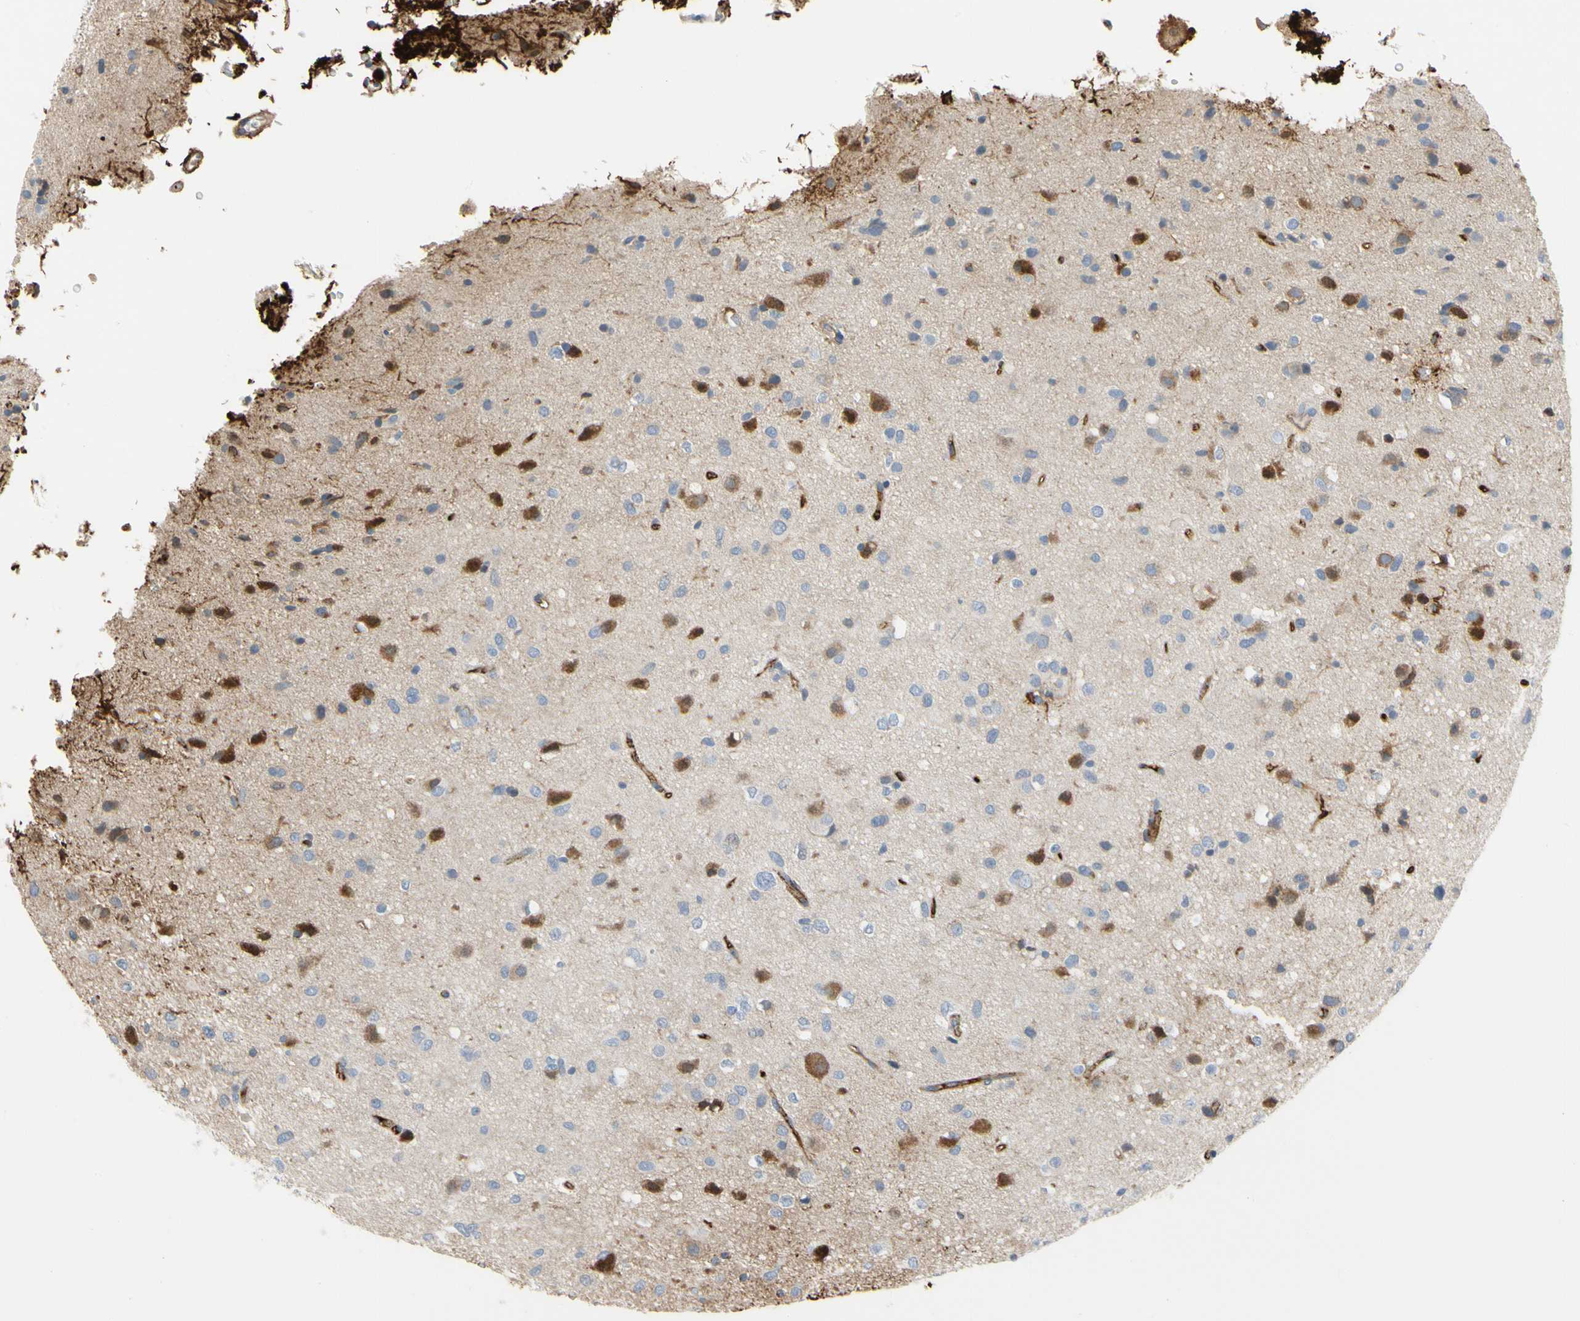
{"staining": {"intensity": "negative", "quantity": "none", "location": "none"}, "tissue": "glioma", "cell_type": "Tumor cells", "image_type": "cancer", "snomed": [{"axis": "morphology", "description": "Glioma, malignant, Low grade"}, {"axis": "topography", "description": "Brain"}], "caption": "Immunohistochemistry (IHC) micrograph of neoplastic tissue: malignant glioma (low-grade) stained with DAB demonstrates no significant protein staining in tumor cells.", "gene": "FGB", "patient": {"sex": "male", "age": 77}}